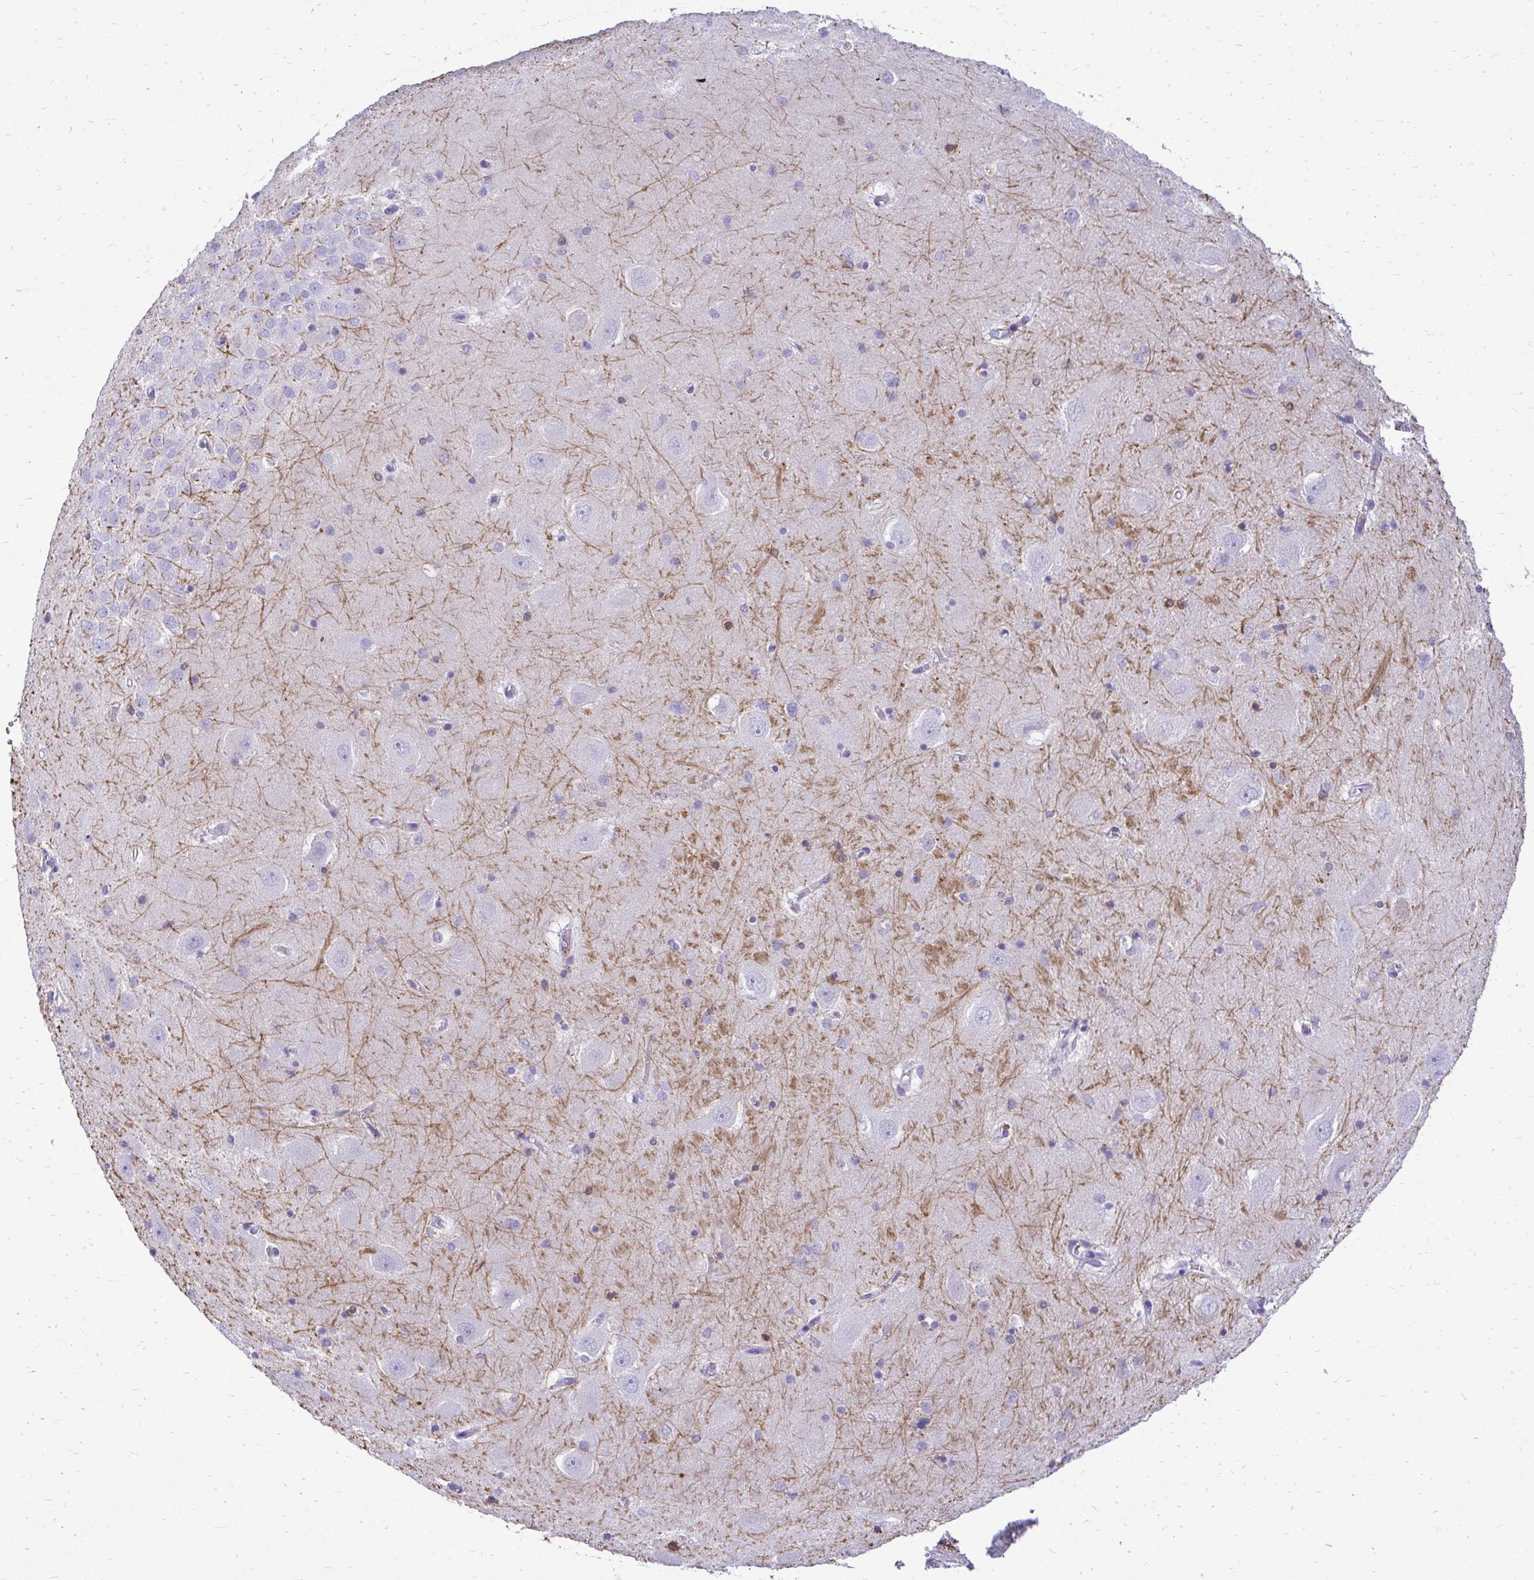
{"staining": {"intensity": "moderate", "quantity": "<25%", "location": "cytoplasmic/membranous"}, "tissue": "hippocampus", "cell_type": "Glial cells", "image_type": "normal", "snomed": [{"axis": "morphology", "description": "Normal tissue, NOS"}, {"axis": "topography", "description": "Hippocampus"}], "caption": "Immunohistochemical staining of unremarkable hippocampus exhibits low levels of moderate cytoplasmic/membranous positivity in about <25% of glial cells. Nuclei are stained in blue.", "gene": "ZSWIM9", "patient": {"sex": "male", "age": 58}}